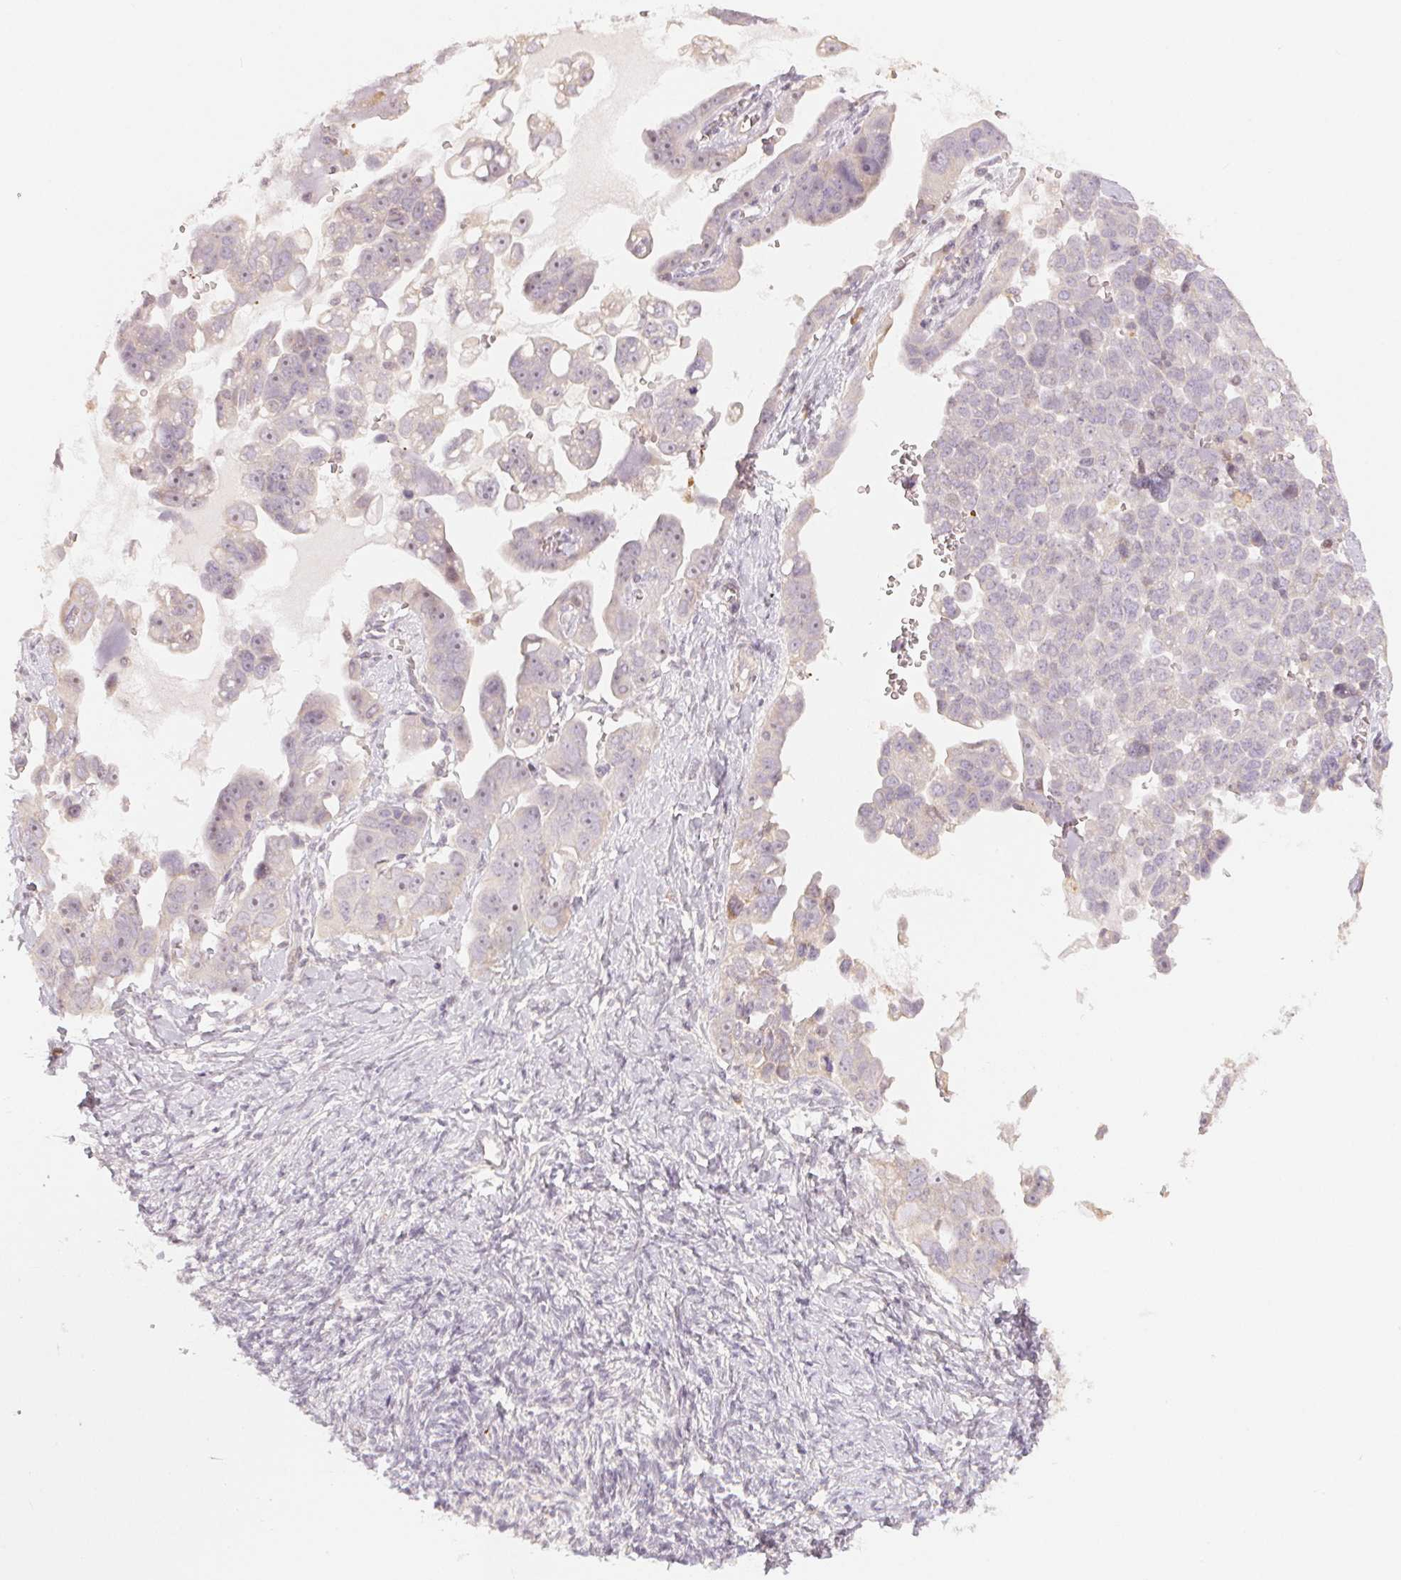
{"staining": {"intensity": "negative", "quantity": "none", "location": "none"}, "tissue": "ovarian cancer", "cell_type": "Tumor cells", "image_type": "cancer", "snomed": [{"axis": "morphology", "description": "Cystadenocarcinoma, serous, NOS"}, {"axis": "topography", "description": "Ovary"}], "caption": "DAB (3,3'-diaminobenzidine) immunohistochemical staining of human ovarian serous cystadenocarcinoma shows no significant positivity in tumor cells. (IHC, brightfield microscopy, high magnification).", "gene": "DENND2C", "patient": {"sex": "female", "age": 59}}